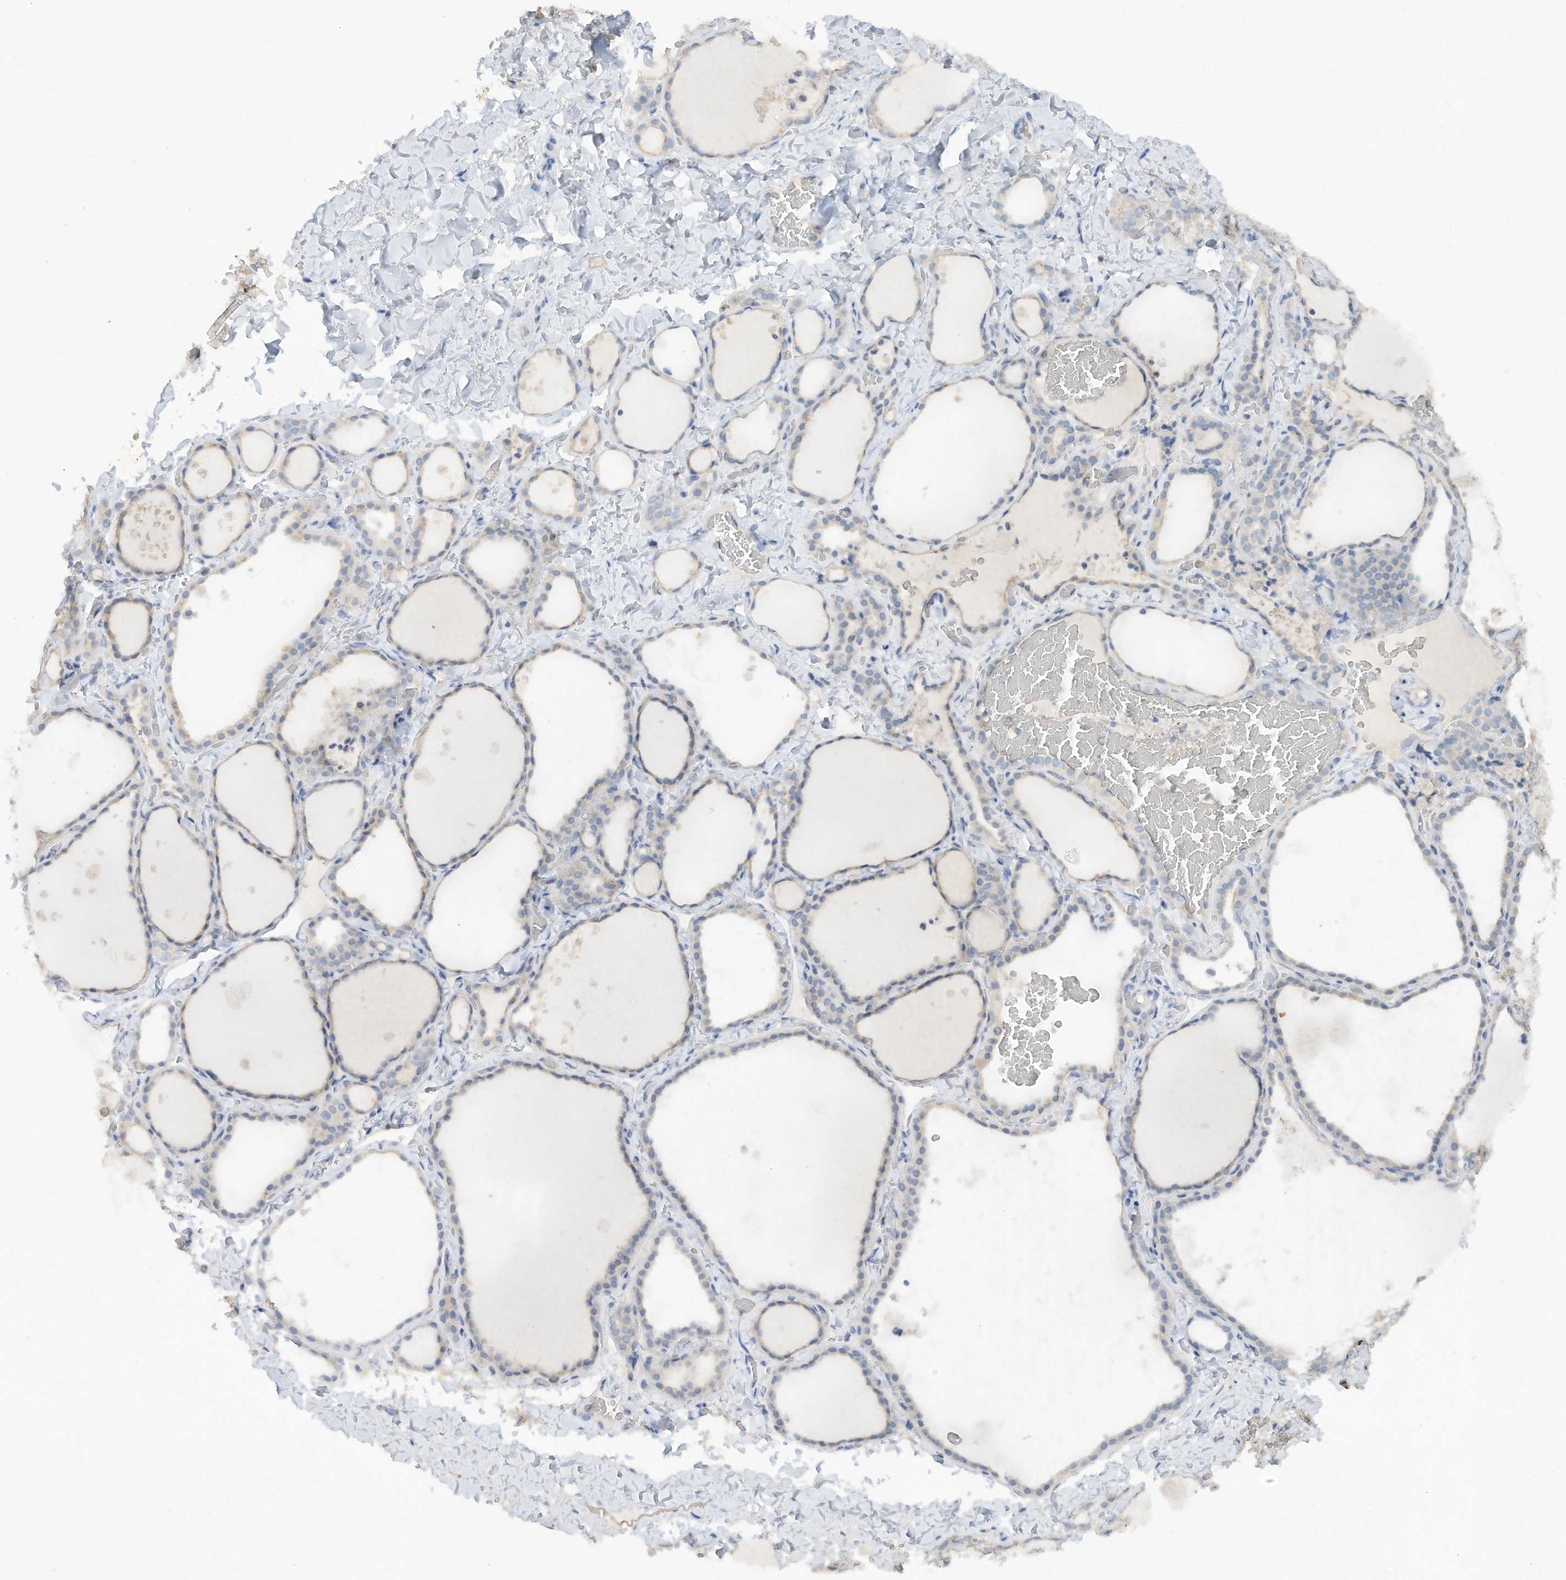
{"staining": {"intensity": "weak", "quantity": "25%-75%", "location": "cytoplasmic/membranous"}, "tissue": "thyroid gland", "cell_type": "Glandular cells", "image_type": "normal", "snomed": [{"axis": "morphology", "description": "Normal tissue, NOS"}, {"axis": "topography", "description": "Thyroid gland"}], "caption": "High-magnification brightfield microscopy of benign thyroid gland stained with DAB (brown) and counterstained with hematoxylin (blue). glandular cells exhibit weak cytoplasmic/membranous expression is appreciated in about25%-75% of cells. (brown staining indicates protein expression, while blue staining denotes nuclei).", "gene": "HAS3", "patient": {"sex": "female", "age": 22}}